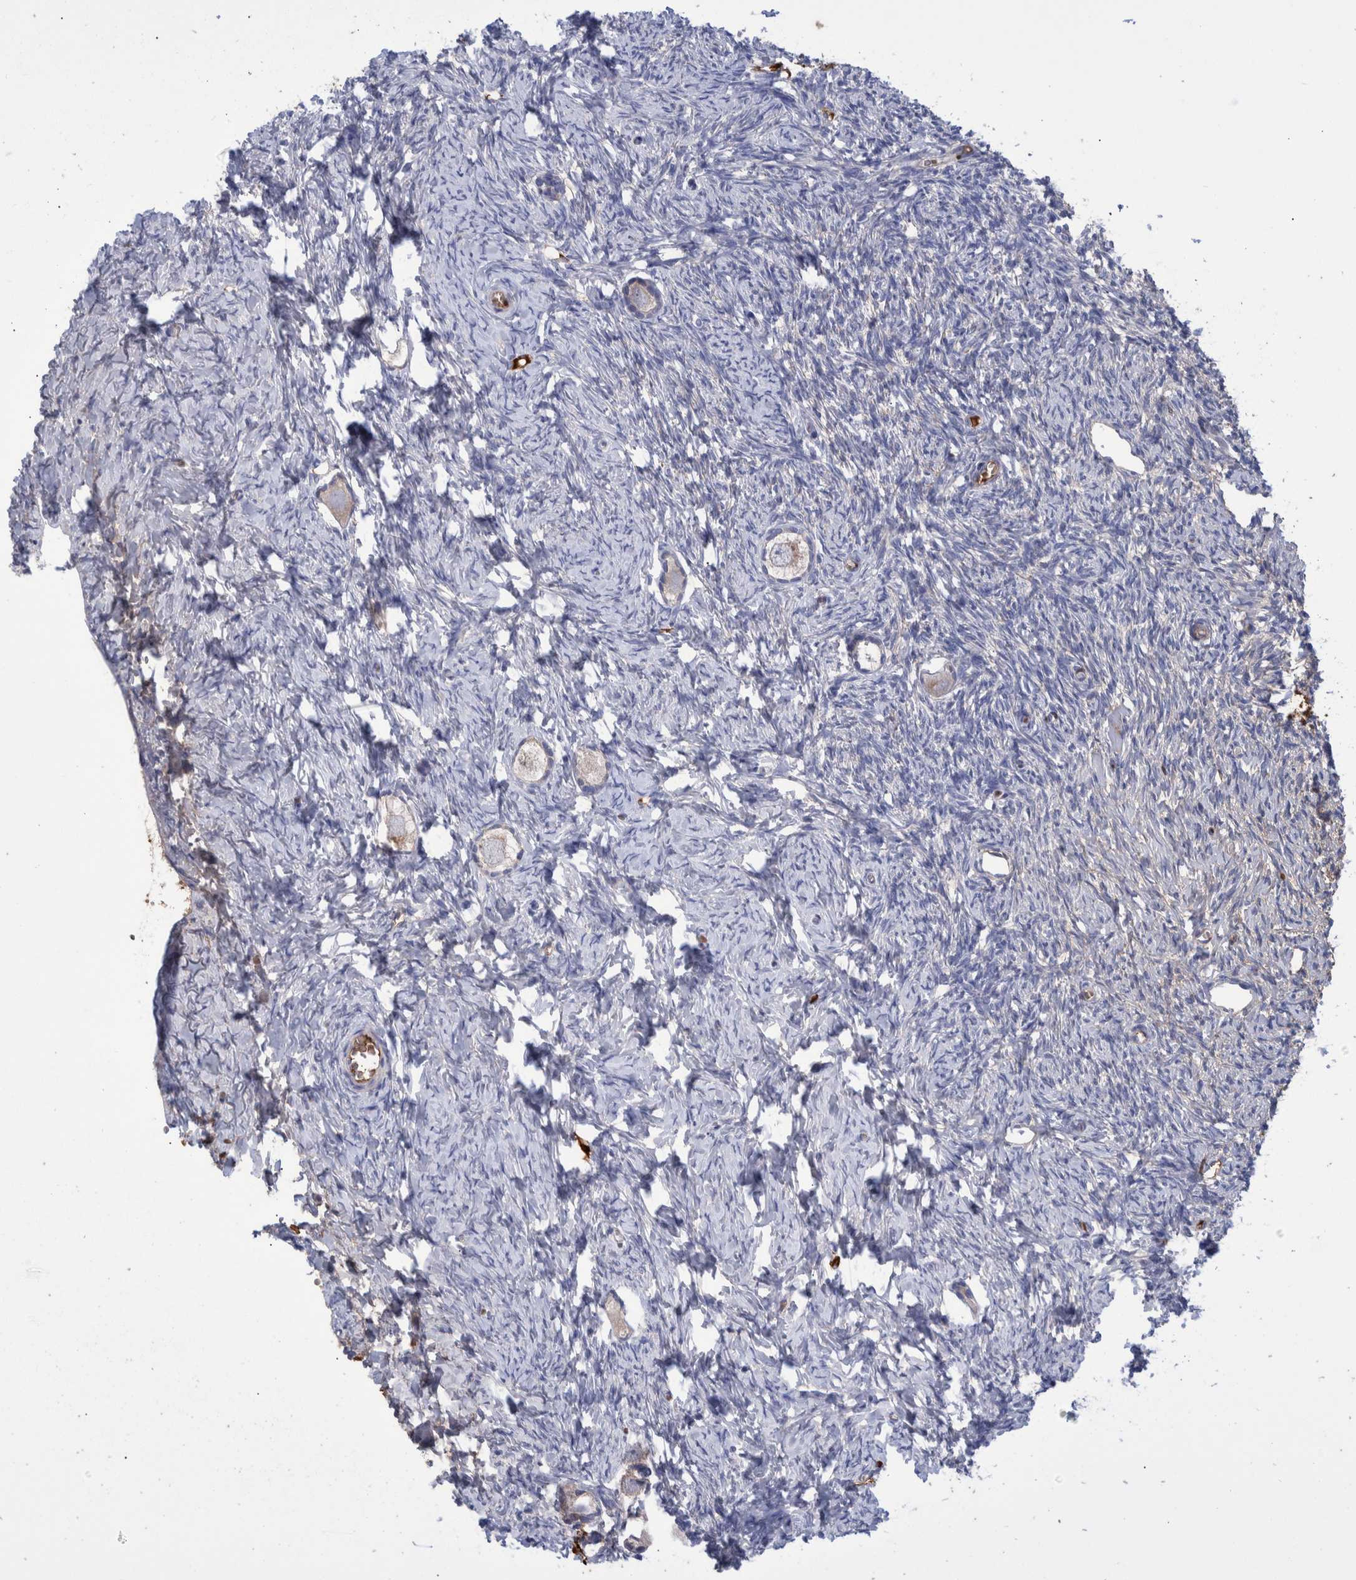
{"staining": {"intensity": "weak", "quantity": "<25%", "location": "cytoplasmic/membranous"}, "tissue": "ovary", "cell_type": "Follicle cells", "image_type": "normal", "snomed": [{"axis": "morphology", "description": "Normal tissue, NOS"}, {"axis": "topography", "description": "Ovary"}], "caption": "Follicle cells are negative for protein expression in benign human ovary. The staining is performed using DAB (3,3'-diaminobenzidine) brown chromogen with nuclei counter-stained in using hematoxylin.", "gene": "DLL4", "patient": {"sex": "female", "age": 27}}